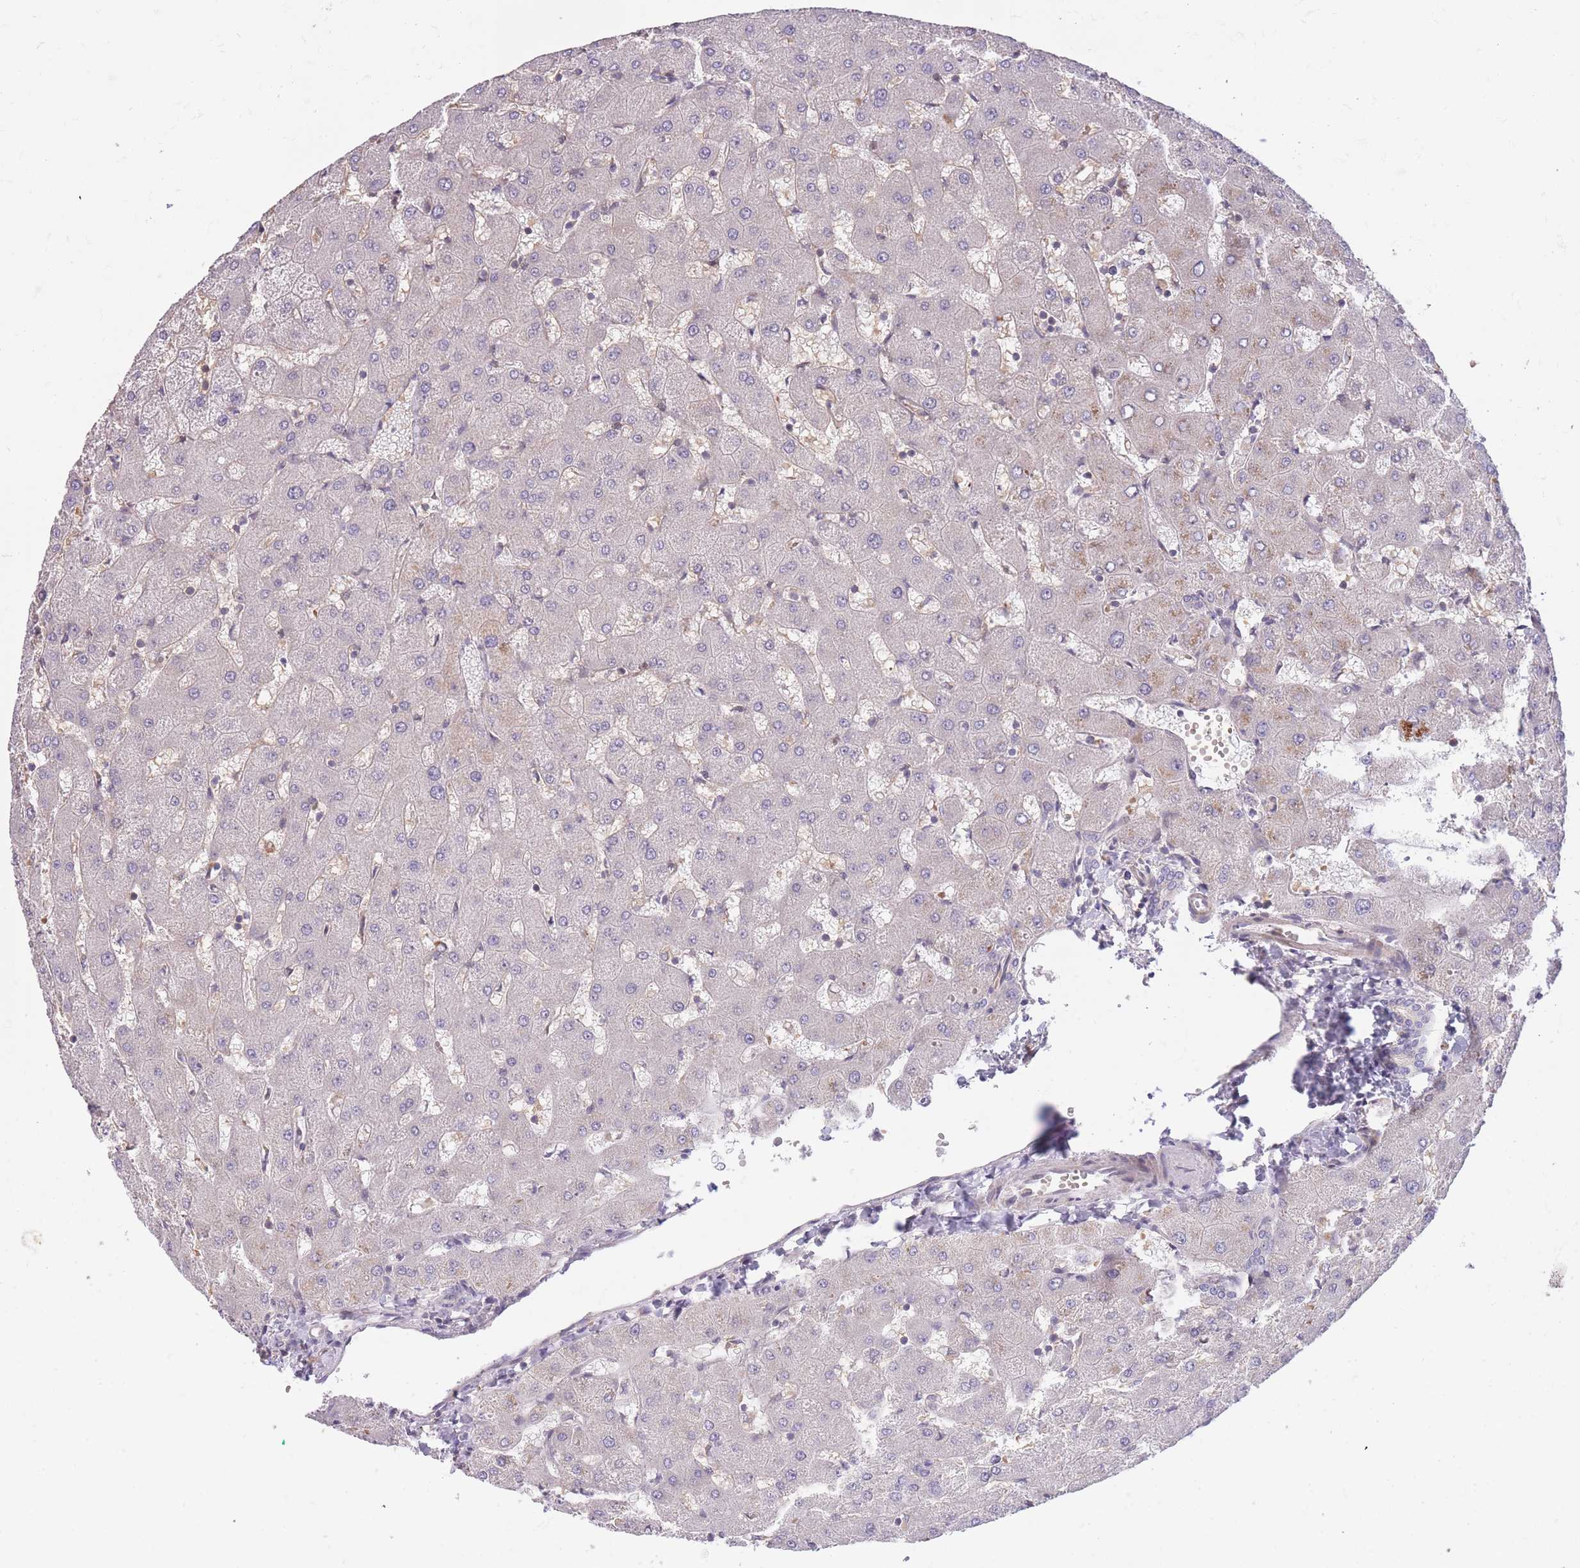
{"staining": {"intensity": "negative", "quantity": "none", "location": "none"}, "tissue": "liver", "cell_type": "Cholangiocytes", "image_type": "normal", "snomed": [{"axis": "morphology", "description": "Normal tissue, NOS"}, {"axis": "topography", "description": "Liver"}], "caption": "Immunohistochemistry of benign human liver reveals no positivity in cholangiocytes.", "gene": "FUT3", "patient": {"sex": "female", "age": 63}}